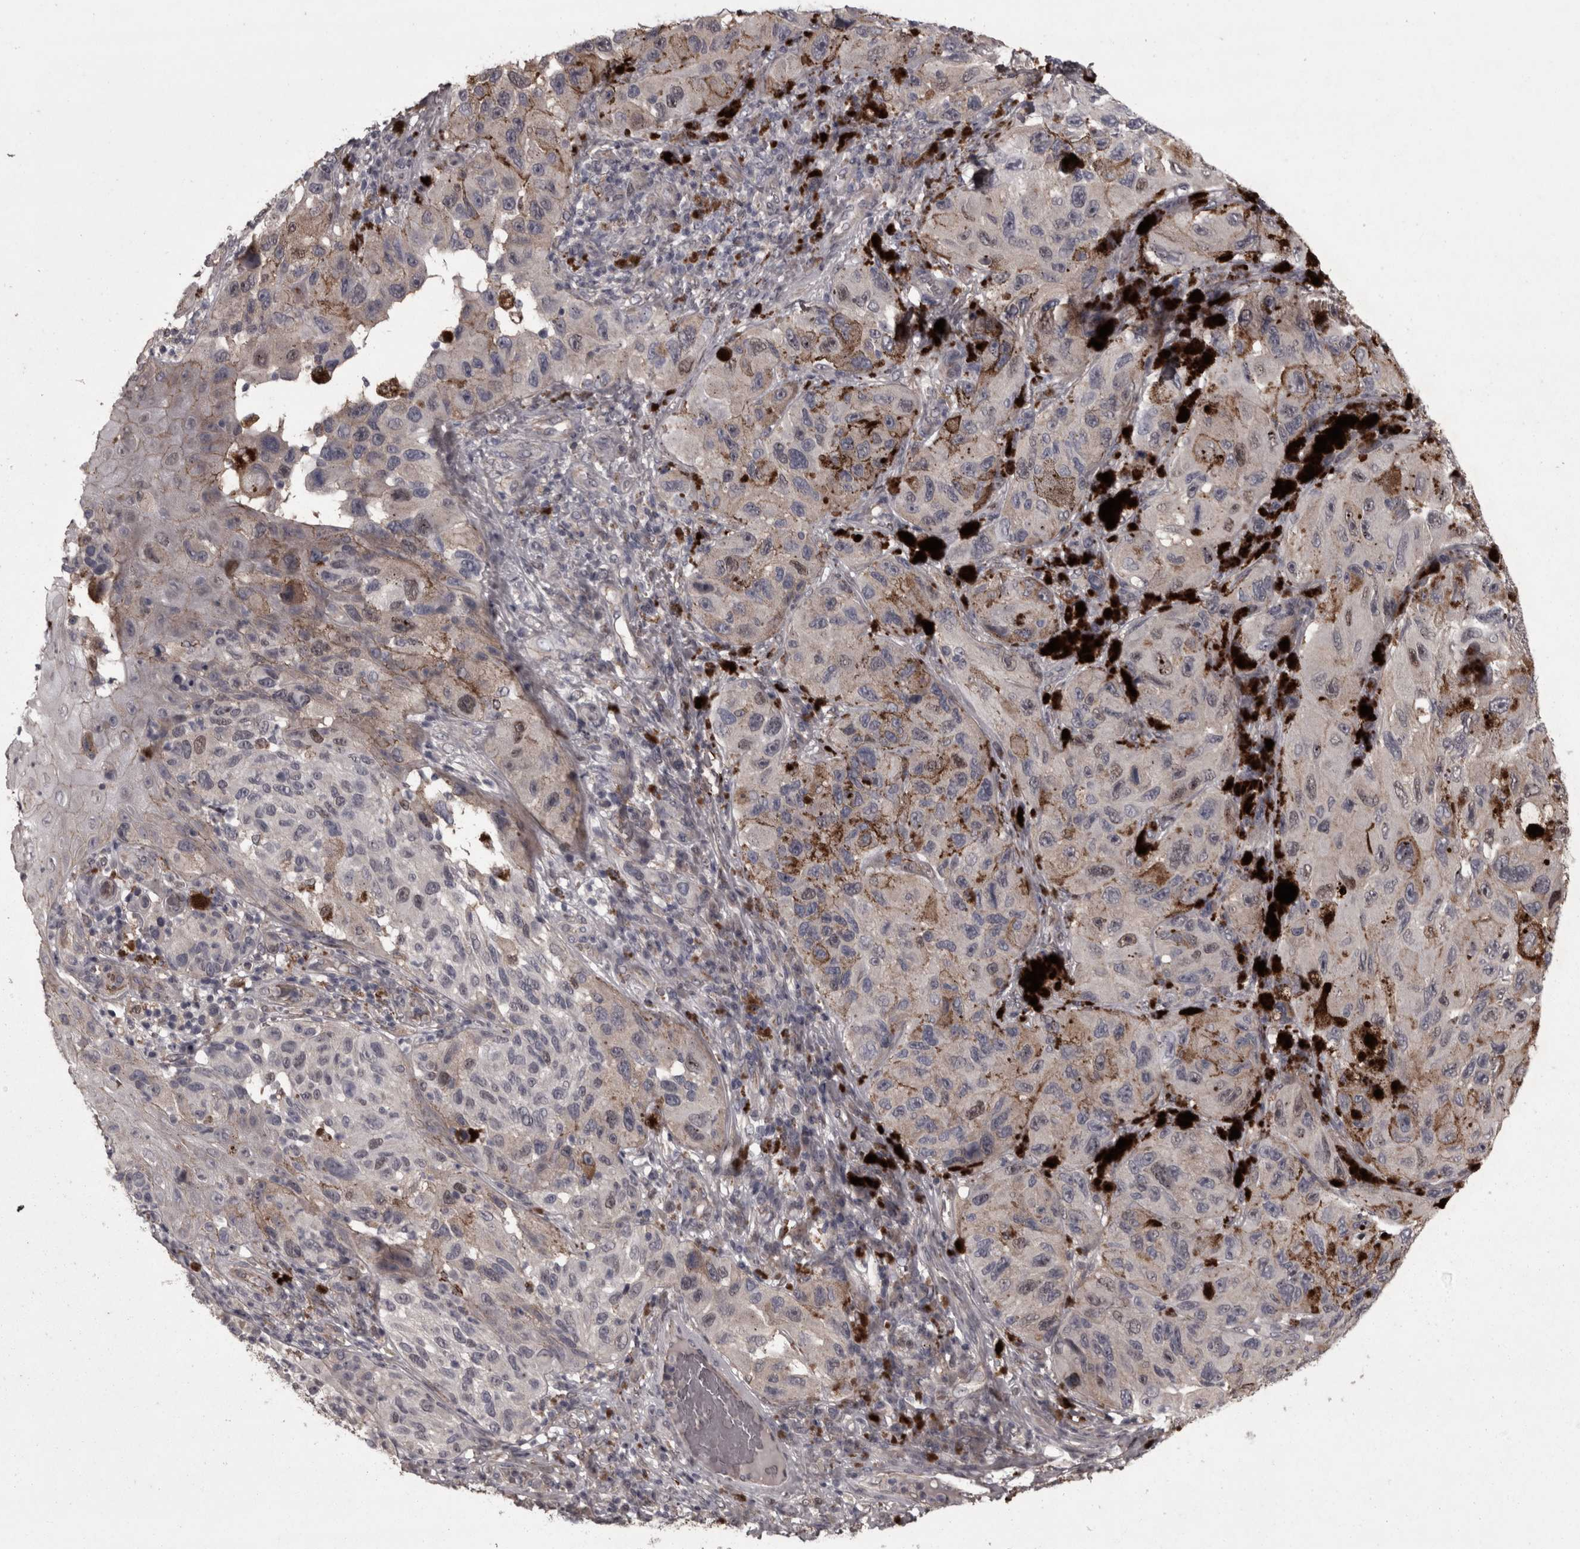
{"staining": {"intensity": "negative", "quantity": "none", "location": "none"}, "tissue": "melanoma", "cell_type": "Tumor cells", "image_type": "cancer", "snomed": [{"axis": "morphology", "description": "Malignant melanoma, NOS"}, {"axis": "topography", "description": "Skin"}], "caption": "The immunohistochemistry (IHC) photomicrograph has no significant expression in tumor cells of malignant melanoma tissue.", "gene": "PCDH17", "patient": {"sex": "female", "age": 73}}